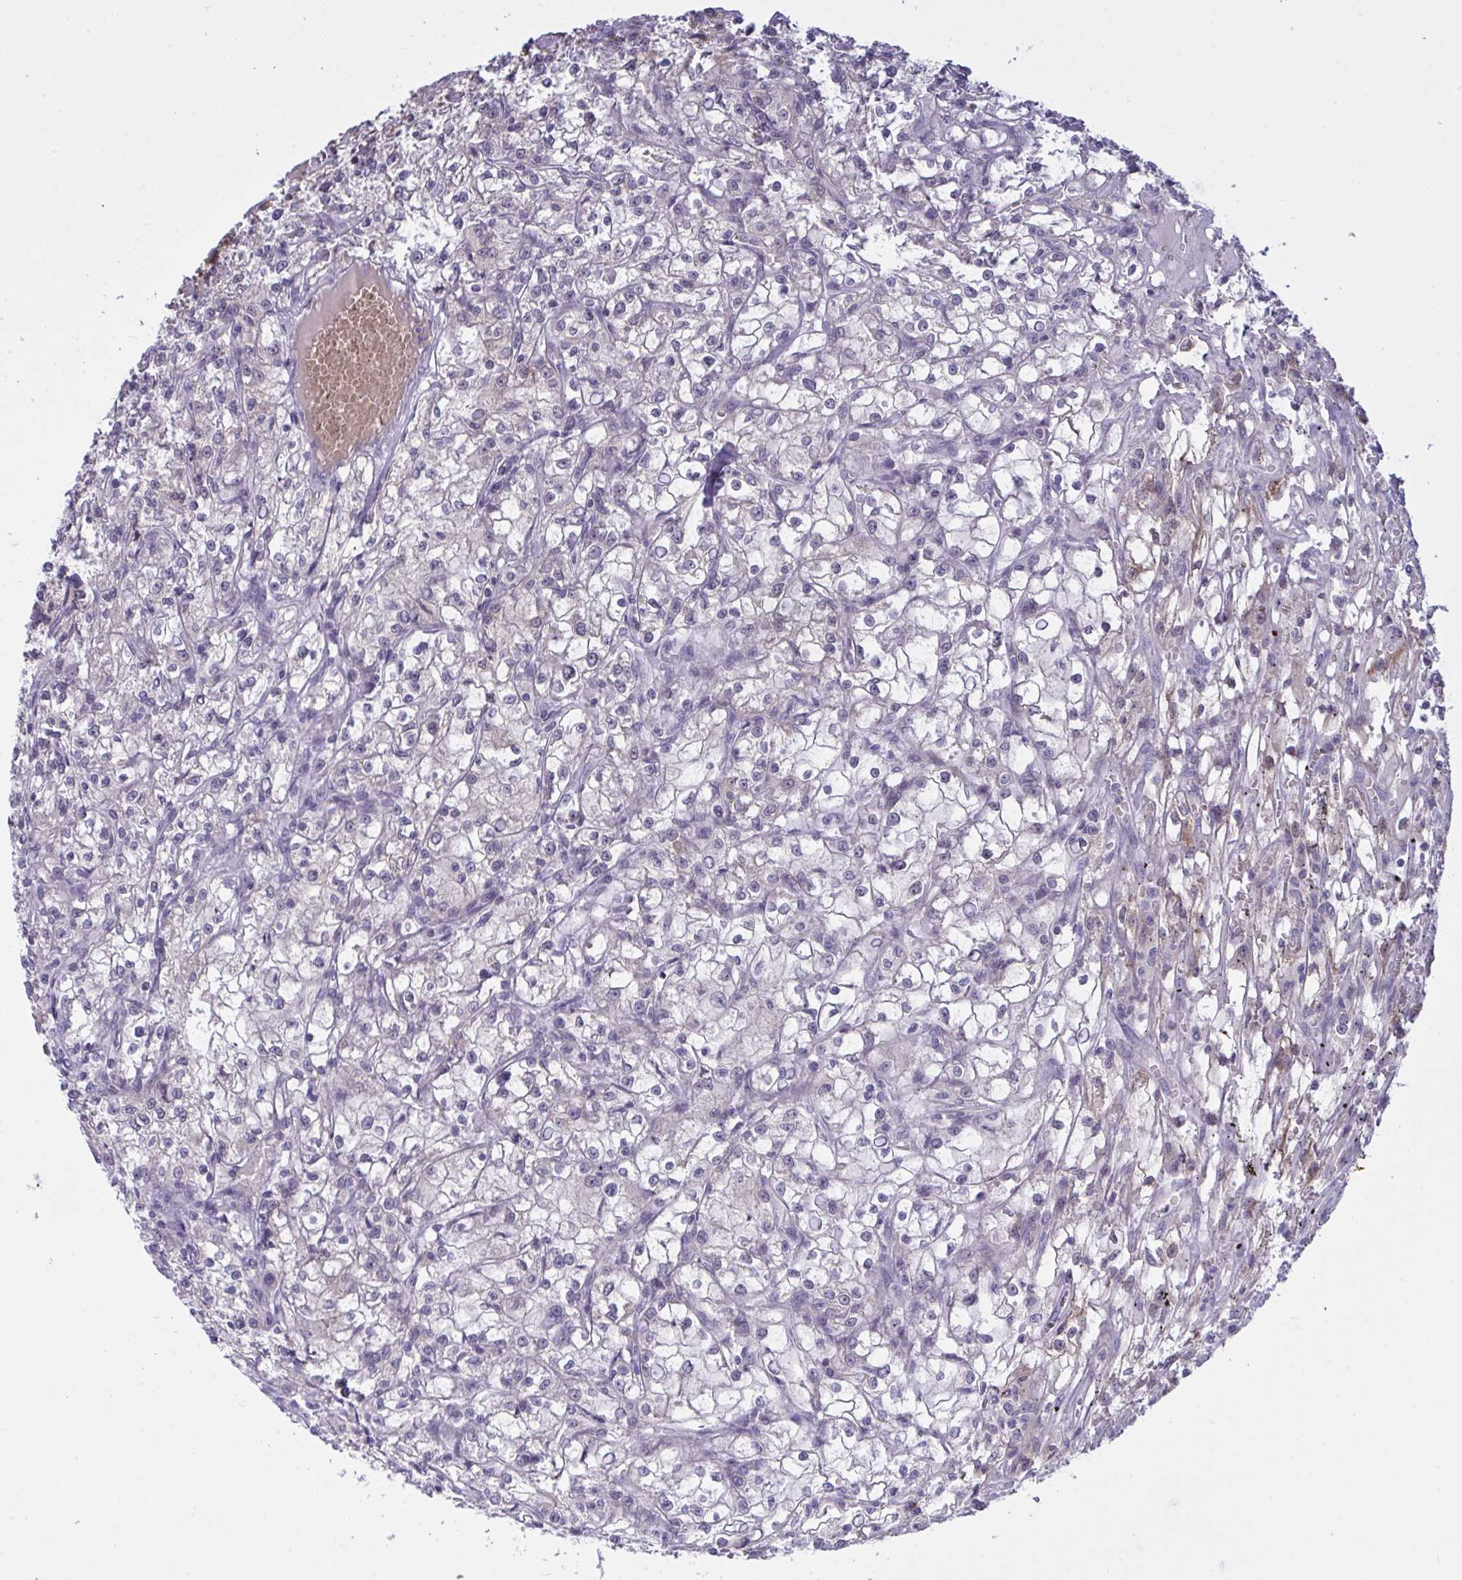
{"staining": {"intensity": "negative", "quantity": "none", "location": "none"}, "tissue": "renal cancer", "cell_type": "Tumor cells", "image_type": "cancer", "snomed": [{"axis": "morphology", "description": "Adenocarcinoma, NOS"}, {"axis": "topography", "description": "Kidney"}], "caption": "This is an immunohistochemistry image of human renal cancer (adenocarcinoma). There is no expression in tumor cells.", "gene": "ZNF784", "patient": {"sex": "female", "age": 59}}